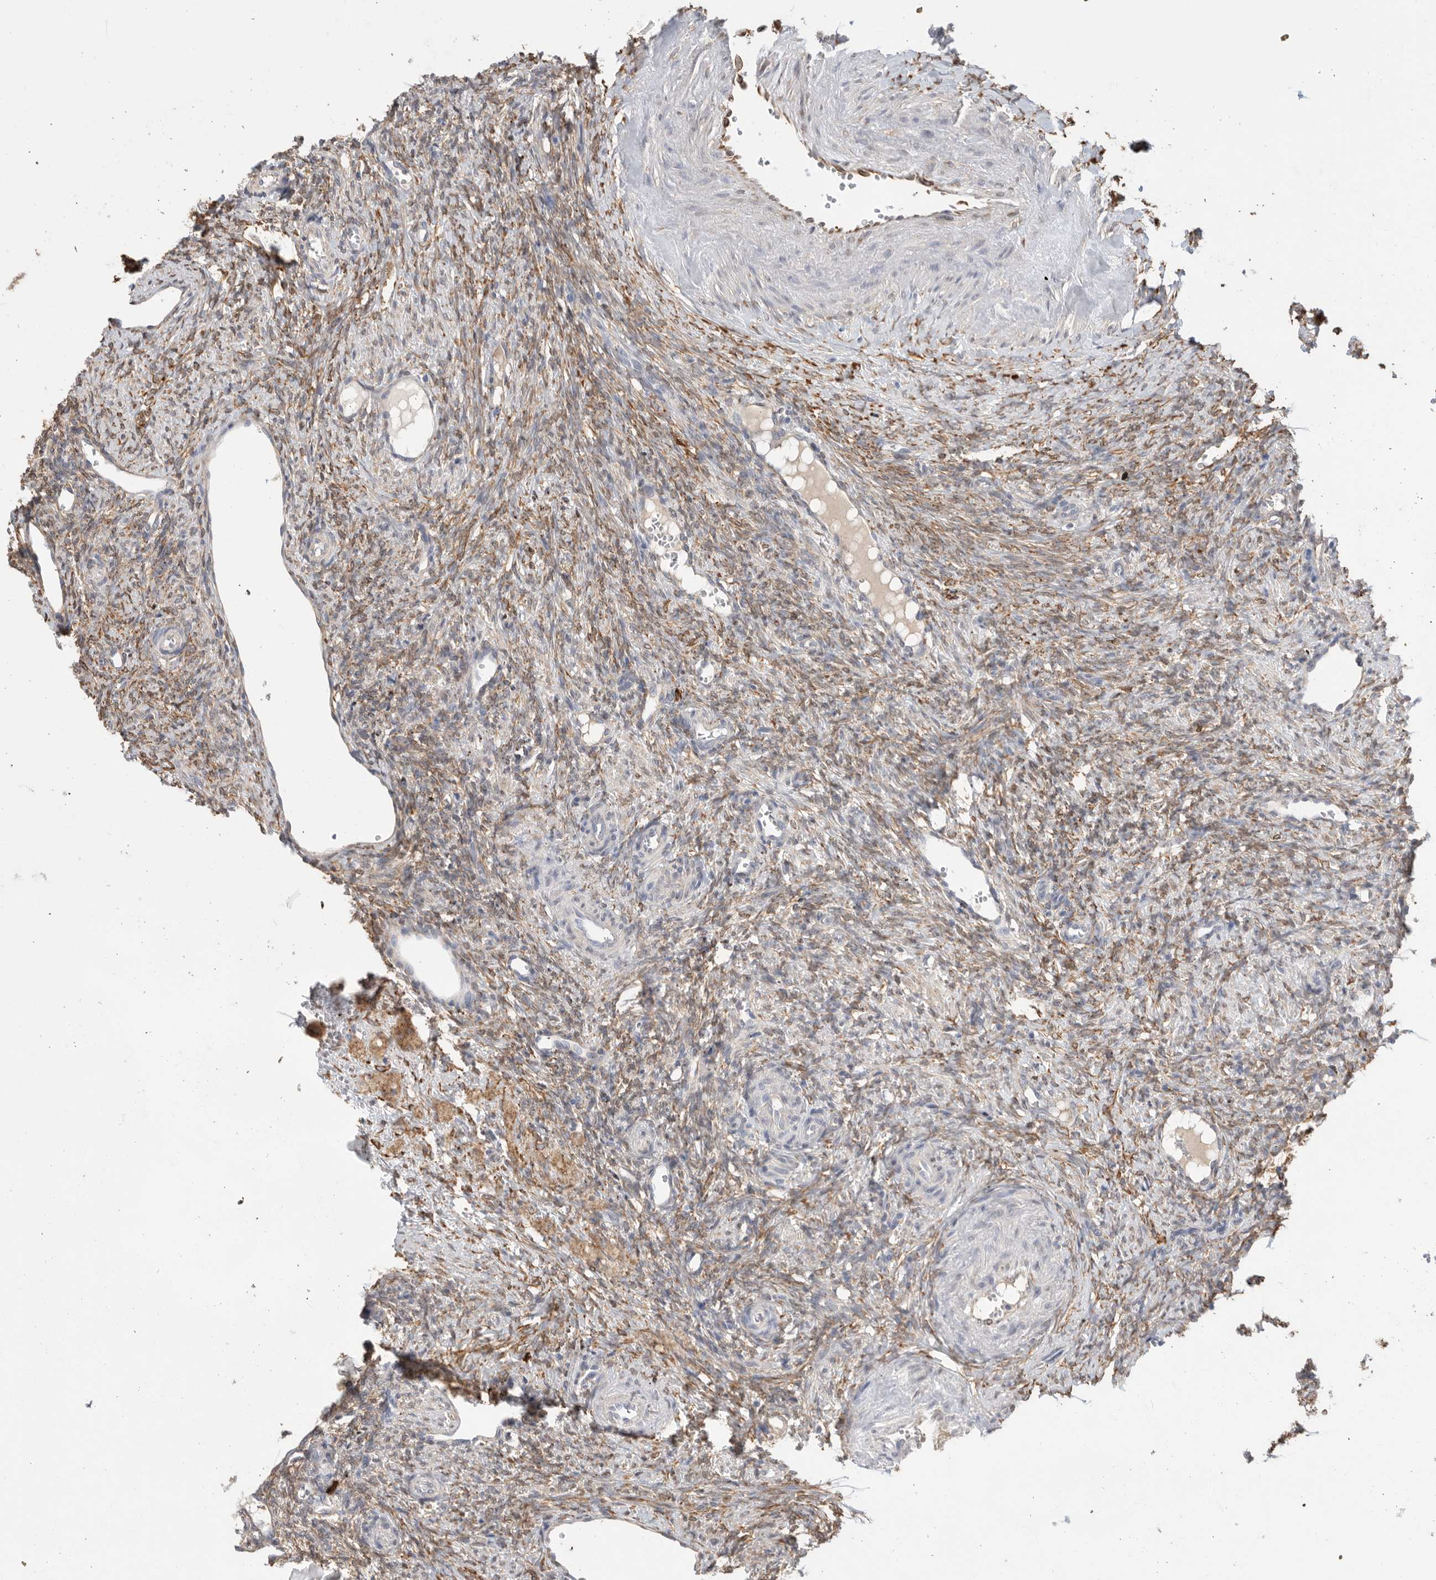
{"staining": {"intensity": "moderate", "quantity": ">75%", "location": "cytoplasmic/membranous"}, "tissue": "ovary", "cell_type": "Follicle cells", "image_type": "normal", "snomed": [{"axis": "morphology", "description": "Normal tissue, NOS"}, {"axis": "topography", "description": "Ovary"}], "caption": "Follicle cells reveal medium levels of moderate cytoplasmic/membranous positivity in about >75% of cells in normal human ovary. The staining was performed using DAB (3,3'-diaminobenzidine) to visualize the protein expression in brown, while the nuclei were stained in blue with hematoxylin (Magnification: 20x).", "gene": "BLOC1S5", "patient": {"sex": "female", "age": 41}}